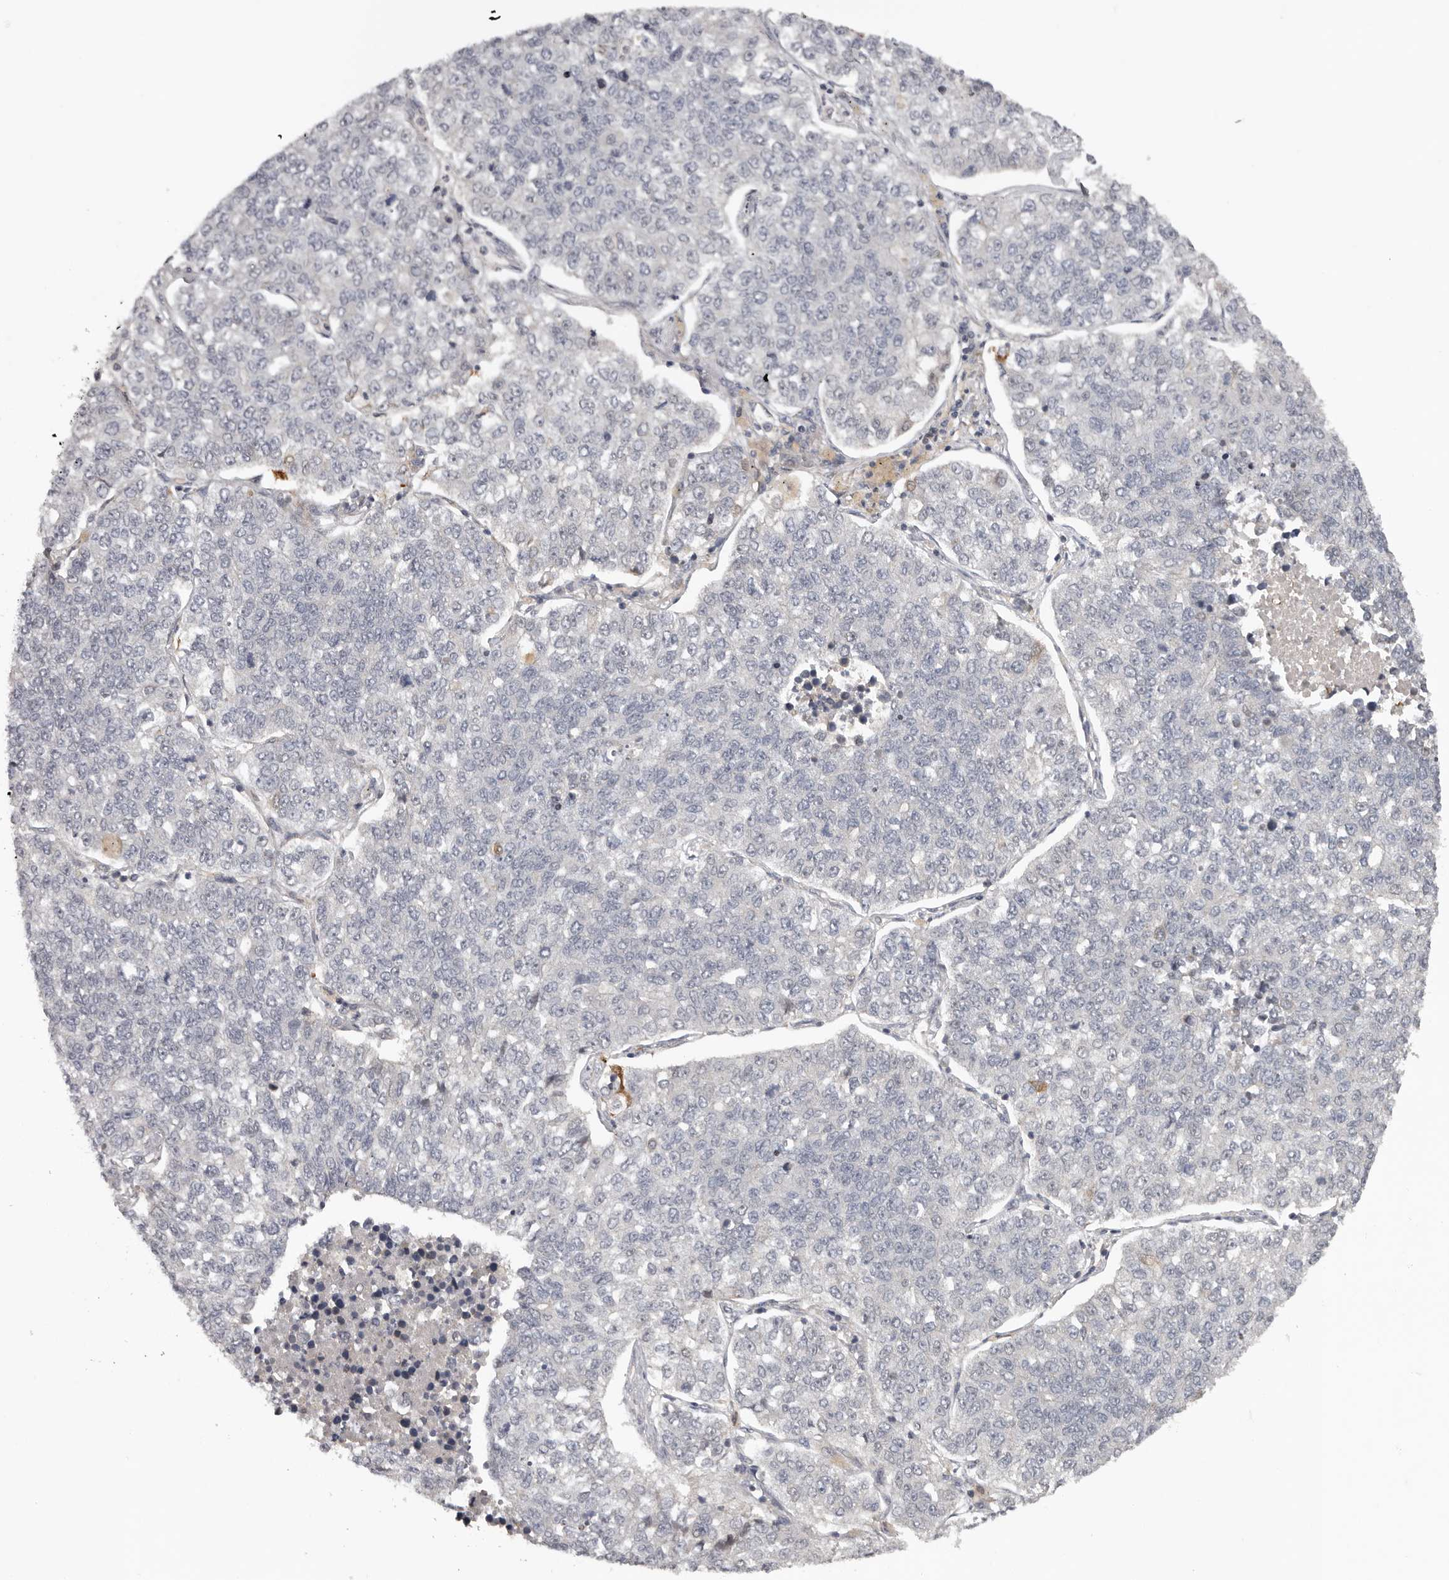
{"staining": {"intensity": "negative", "quantity": "none", "location": "none"}, "tissue": "lung cancer", "cell_type": "Tumor cells", "image_type": "cancer", "snomed": [{"axis": "morphology", "description": "Adenocarcinoma, NOS"}, {"axis": "topography", "description": "Lung"}], "caption": "Lung cancer (adenocarcinoma) was stained to show a protein in brown. There is no significant expression in tumor cells. The staining was performed using DAB (3,3'-diaminobenzidine) to visualize the protein expression in brown, while the nuclei were stained in blue with hematoxylin (Magnification: 20x).", "gene": "ANKRD44", "patient": {"sex": "male", "age": 49}}